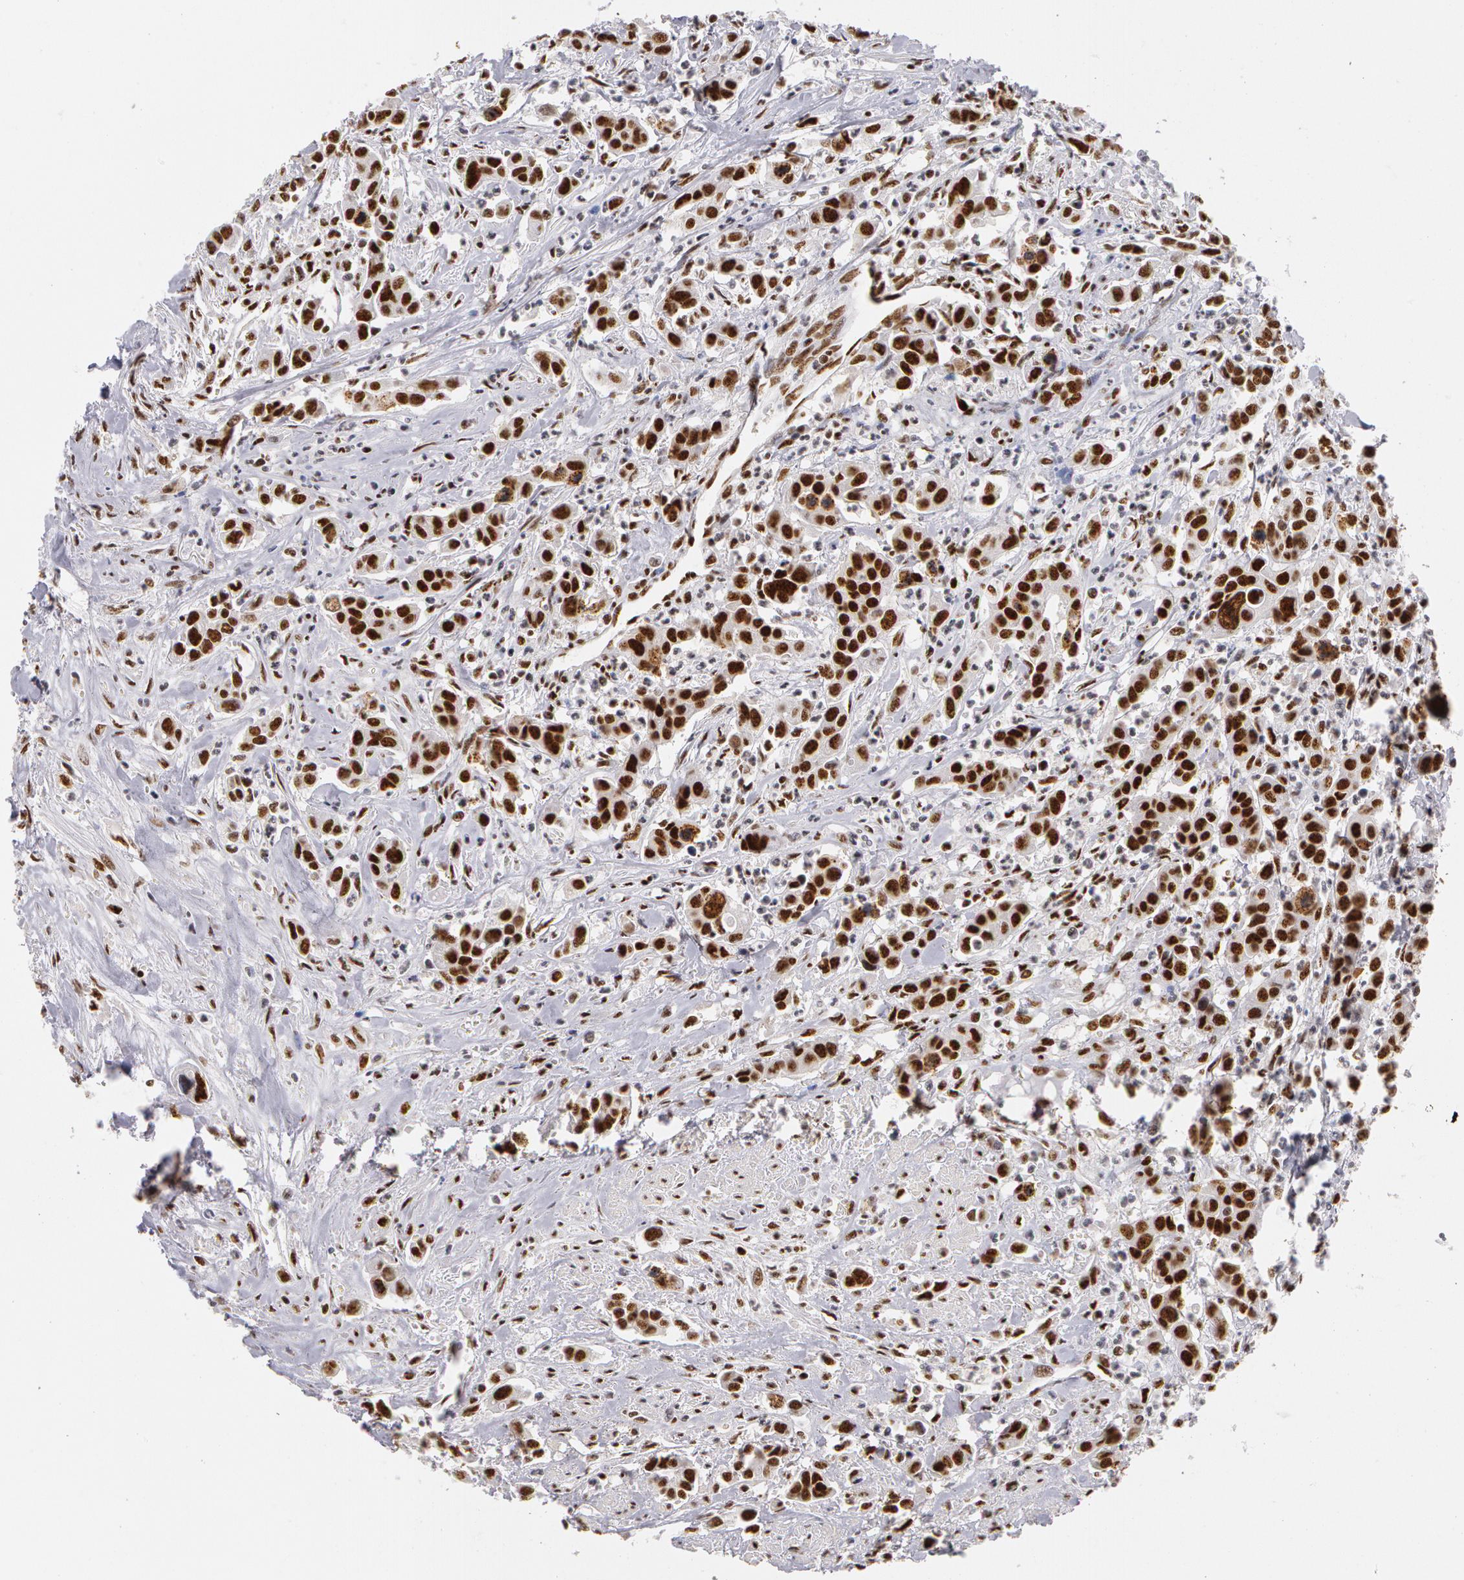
{"staining": {"intensity": "strong", "quantity": ">75%", "location": "nuclear"}, "tissue": "urothelial cancer", "cell_type": "Tumor cells", "image_type": "cancer", "snomed": [{"axis": "morphology", "description": "Urothelial carcinoma, High grade"}, {"axis": "topography", "description": "Urinary bladder"}], "caption": "Protein expression analysis of high-grade urothelial carcinoma exhibits strong nuclear staining in about >75% of tumor cells.", "gene": "PNN", "patient": {"sex": "male", "age": 86}}